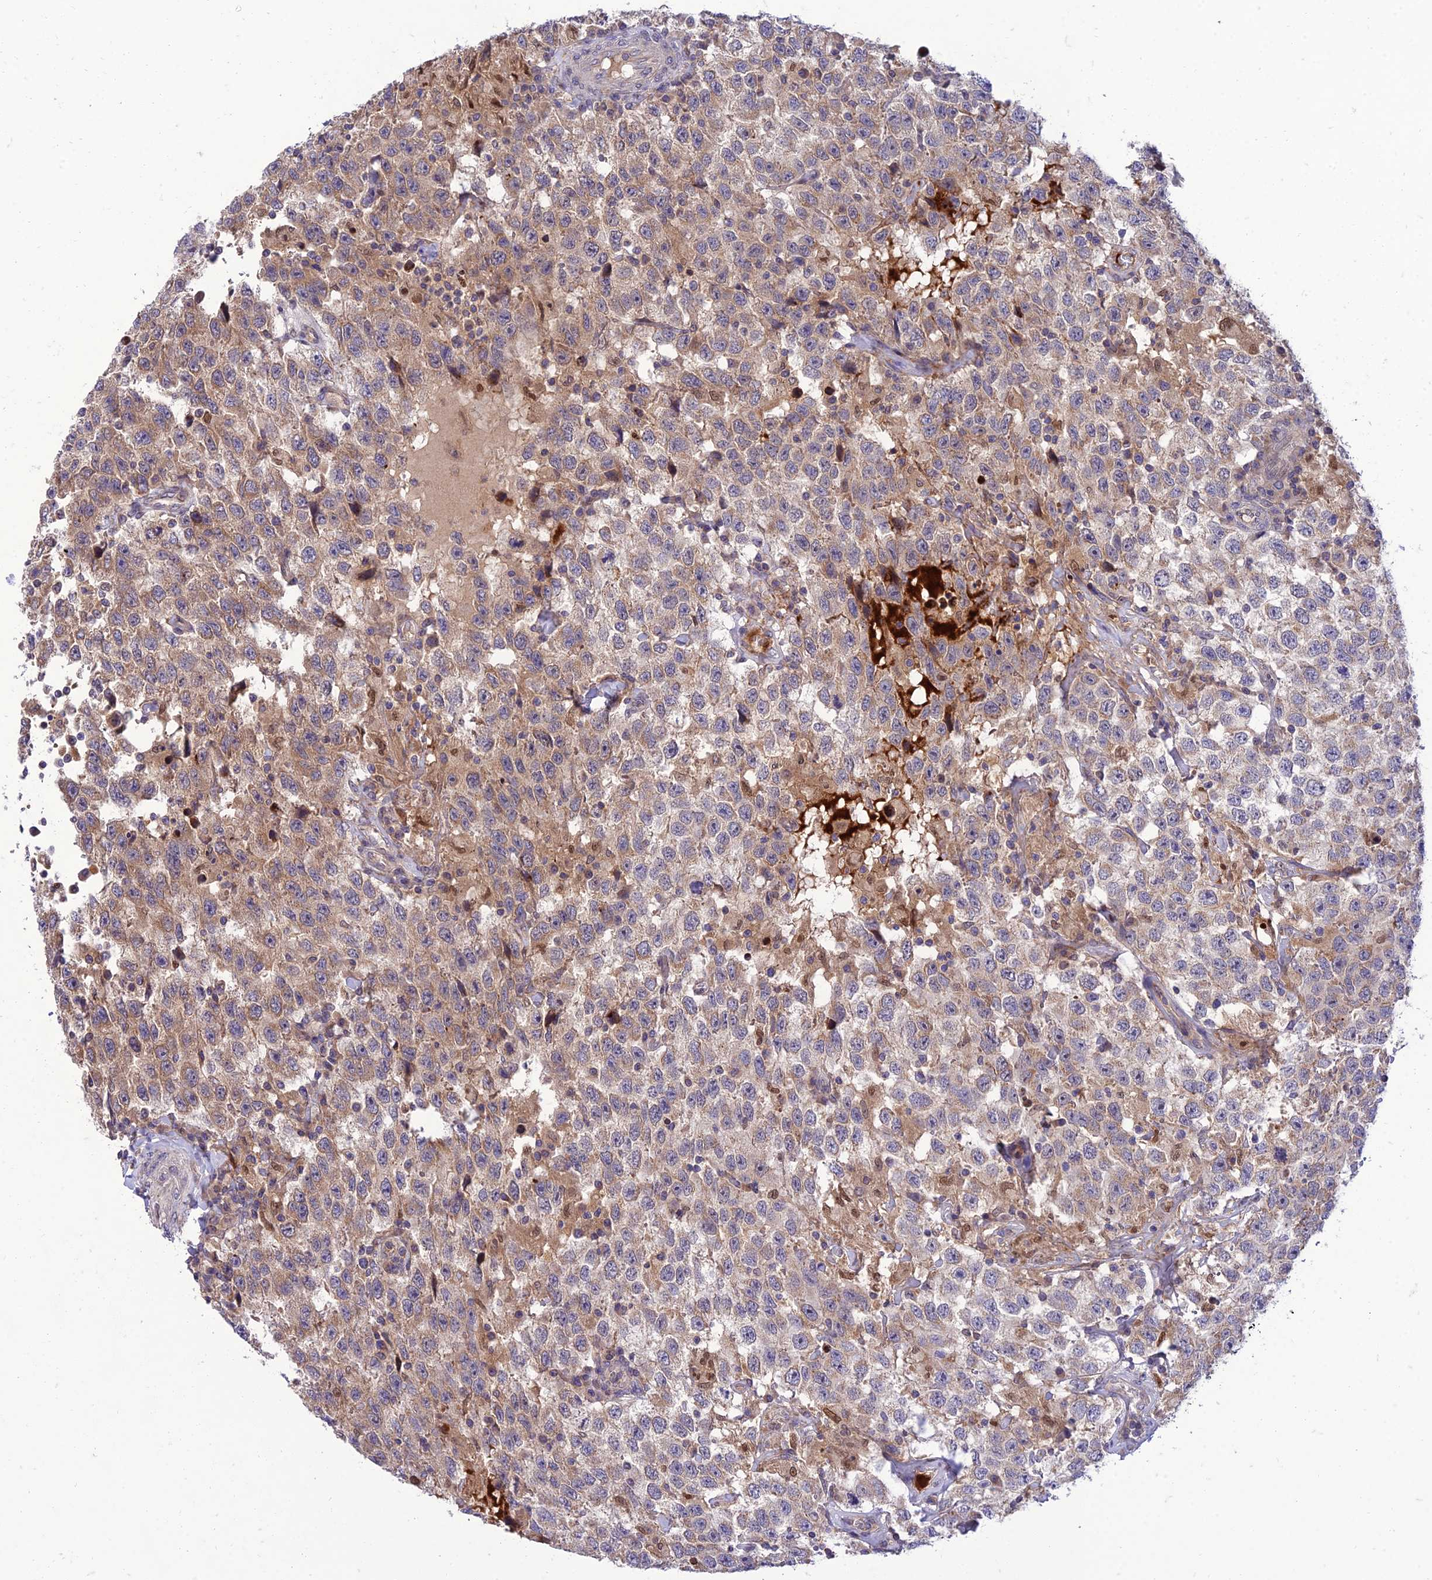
{"staining": {"intensity": "moderate", "quantity": "25%-75%", "location": "cytoplasmic/membranous"}, "tissue": "testis cancer", "cell_type": "Tumor cells", "image_type": "cancer", "snomed": [{"axis": "morphology", "description": "Seminoma, NOS"}, {"axis": "topography", "description": "Testis"}], "caption": "The immunohistochemical stain labels moderate cytoplasmic/membranous expression in tumor cells of testis seminoma tissue. (Brightfield microscopy of DAB IHC at high magnification).", "gene": "IRAK3", "patient": {"sex": "male", "age": 41}}